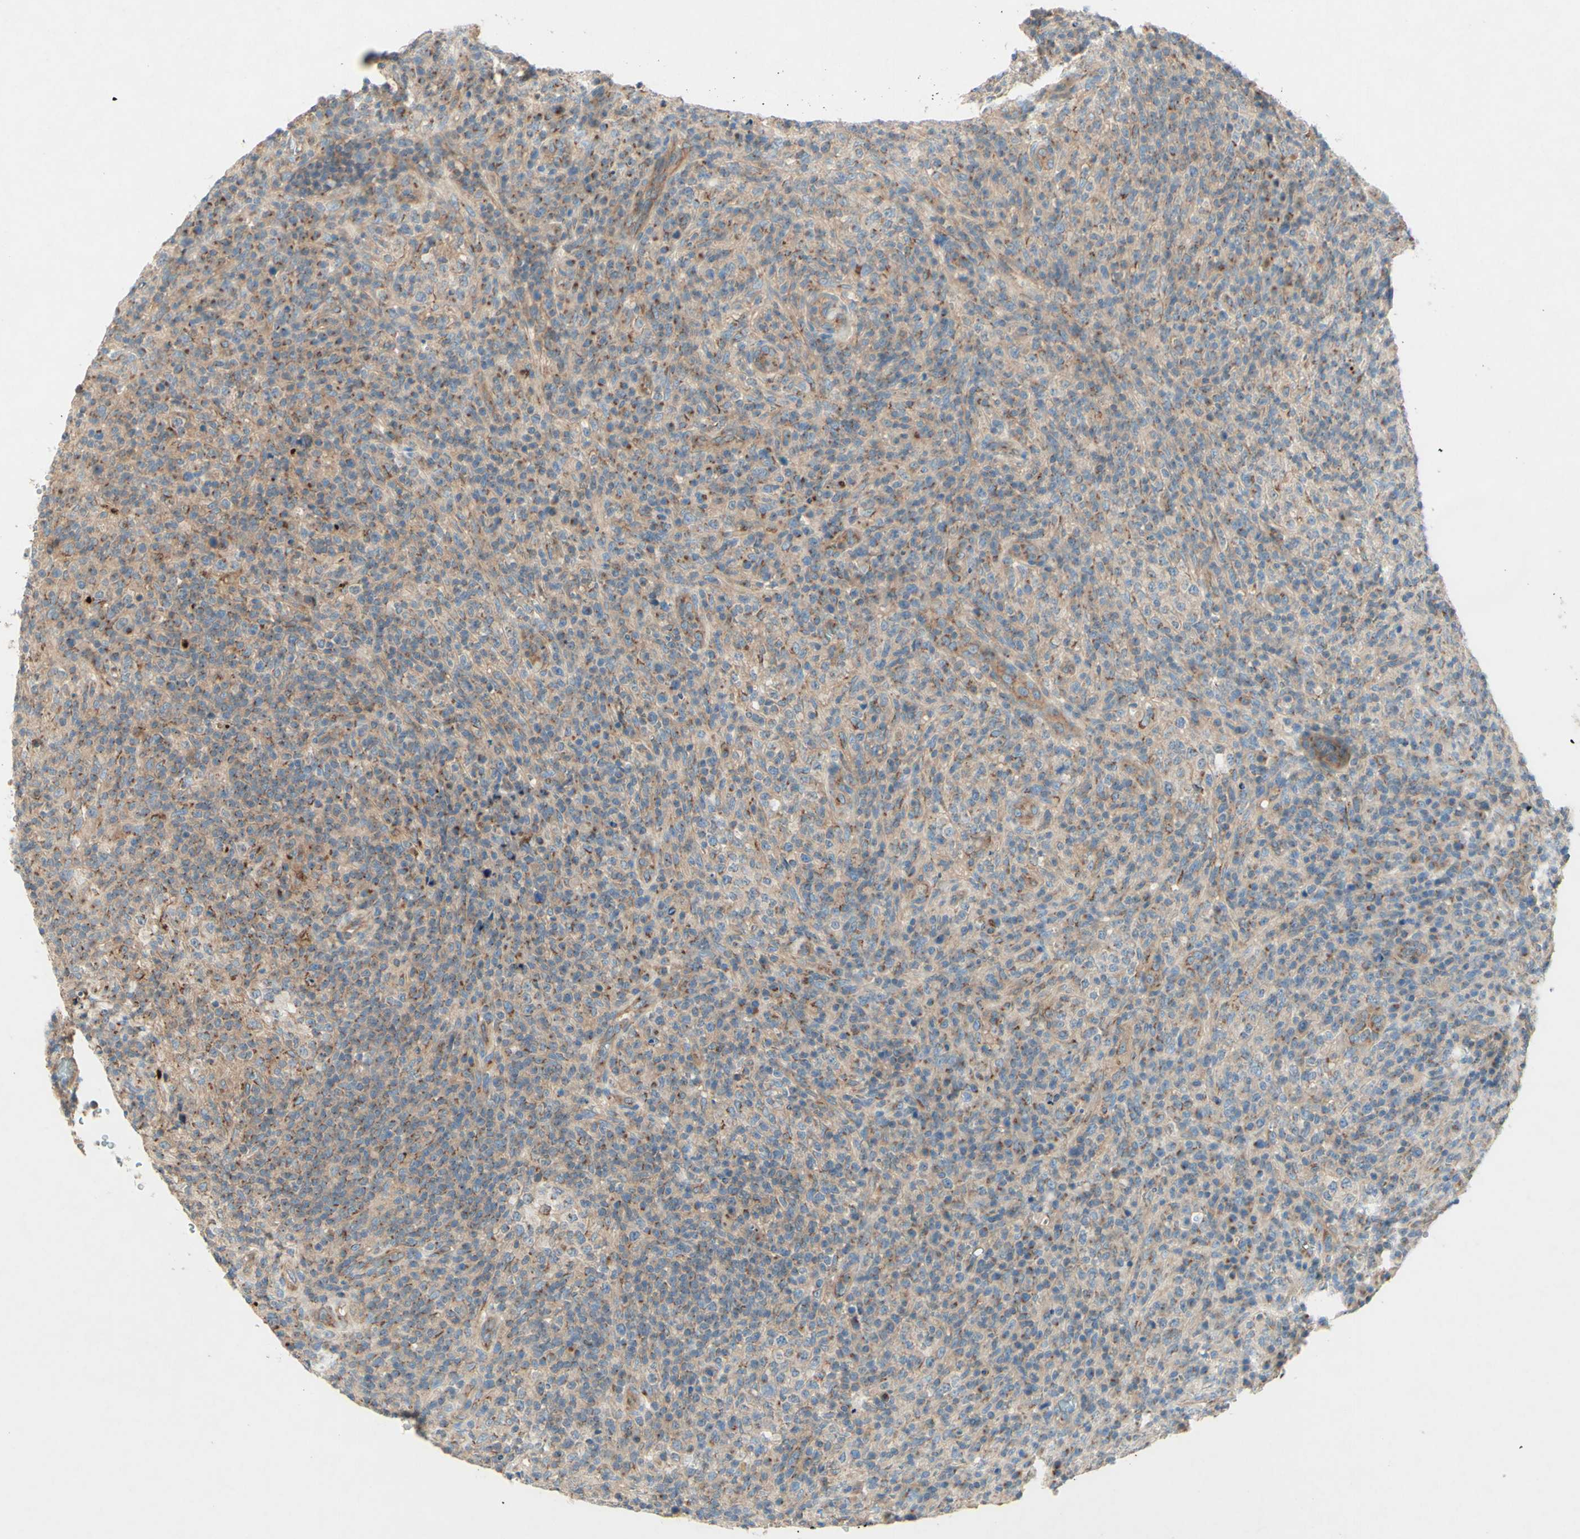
{"staining": {"intensity": "moderate", "quantity": "25%-75%", "location": "nuclear"}, "tissue": "lymphoma", "cell_type": "Tumor cells", "image_type": "cancer", "snomed": [{"axis": "morphology", "description": "Malignant lymphoma, non-Hodgkin's type, High grade"}, {"axis": "topography", "description": "Lymph node"}], "caption": "Moderate nuclear expression for a protein is identified in approximately 25%-75% of tumor cells of lymphoma using immunohistochemistry (IHC).", "gene": "MTM1", "patient": {"sex": "female", "age": 76}}